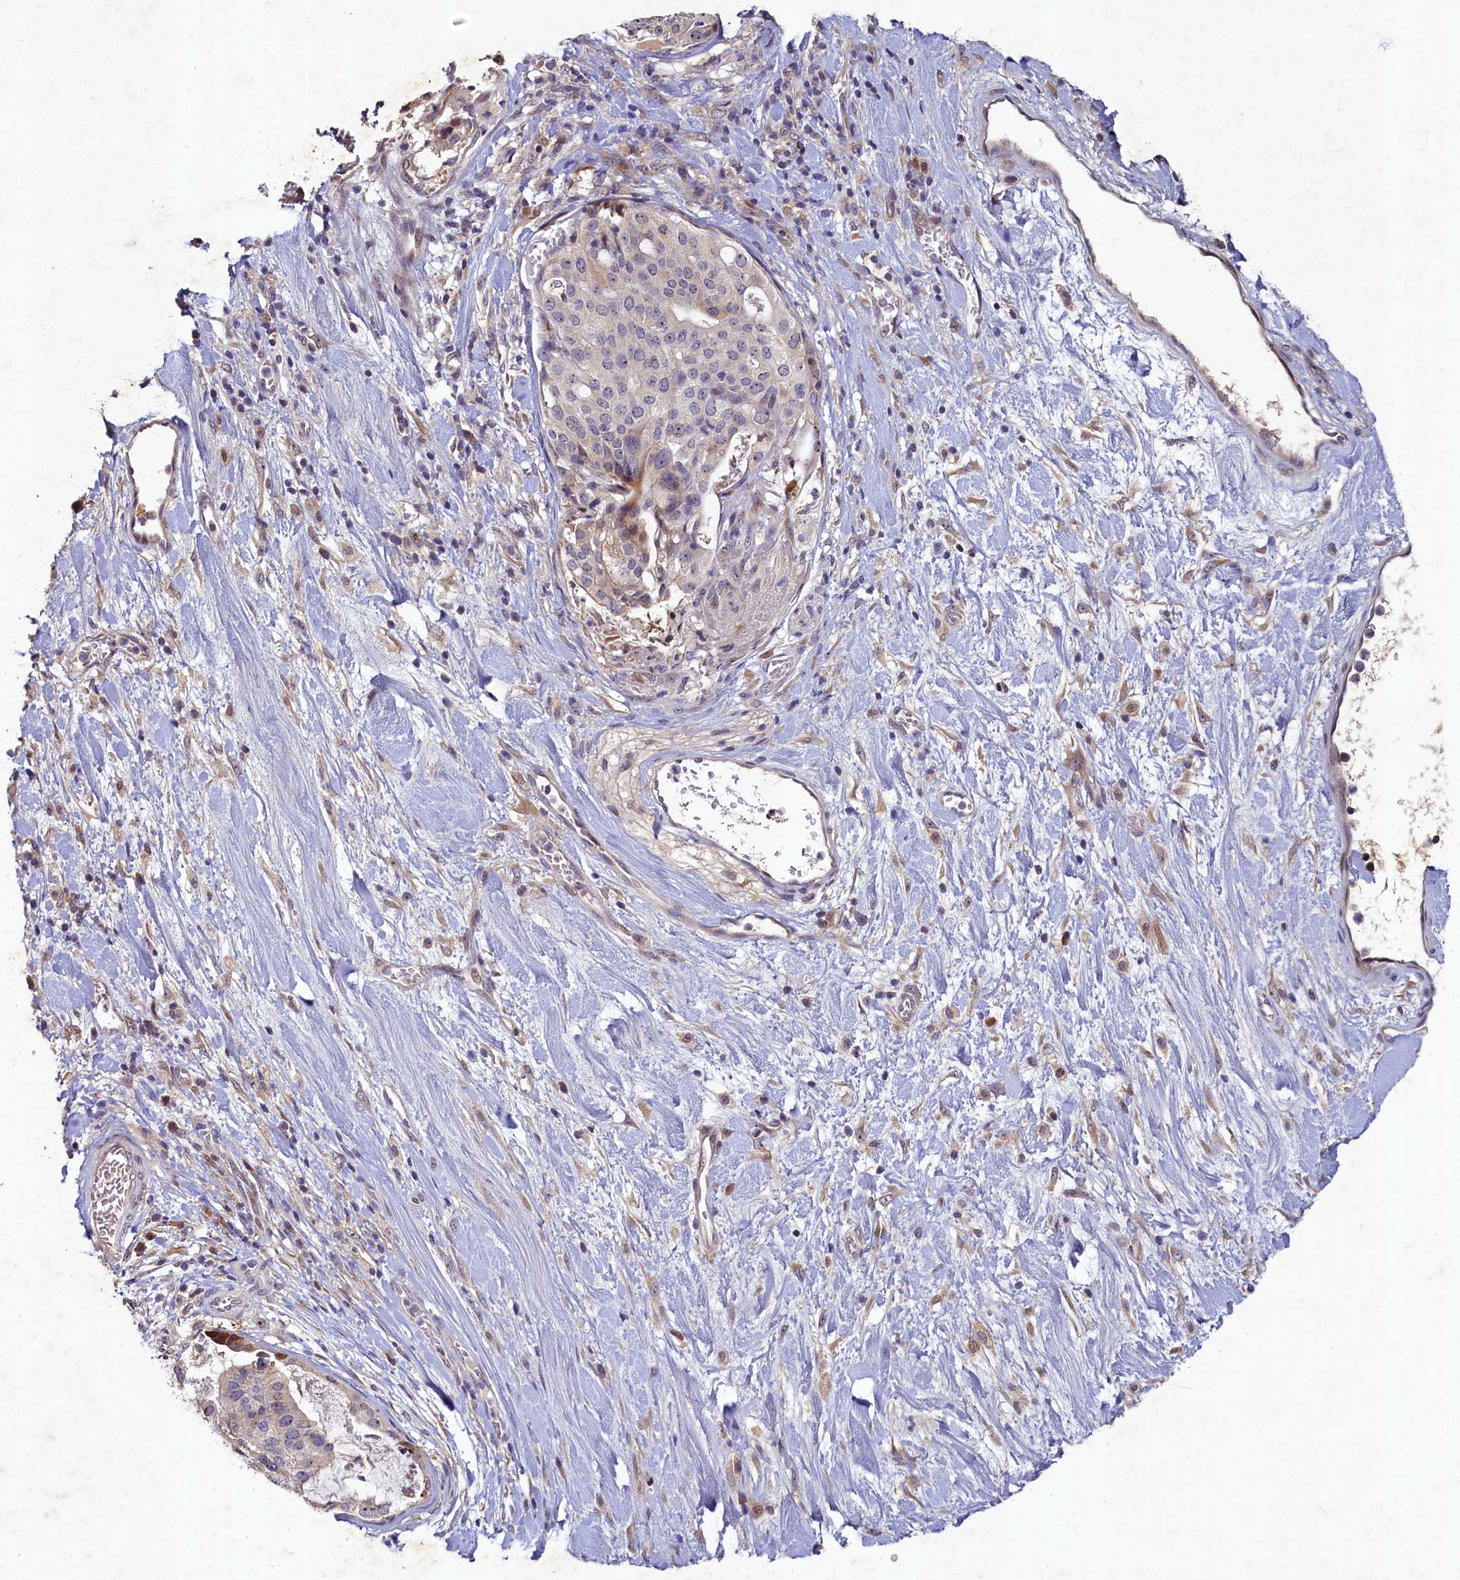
{"staining": {"intensity": "negative", "quantity": "none", "location": "none"}, "tissue": "stomach cancer", "cell_type": "Tumor cells", "image_type": "cancer", "snomed": [{"axis": "morphology", "description": "Adenocarcinoma, NOS"}, {"axis": "topography", "description": "Stomach"}], "caption": "Immunohistochemical staining of human stomach cancer (adenocarcinoma) shows no significant positivity in tumor cells. (Immunohistochemistry, brightfield microscopy, high magnification).", "gene": "LATS2", "patient": {"sex": "male", "age": 48}}